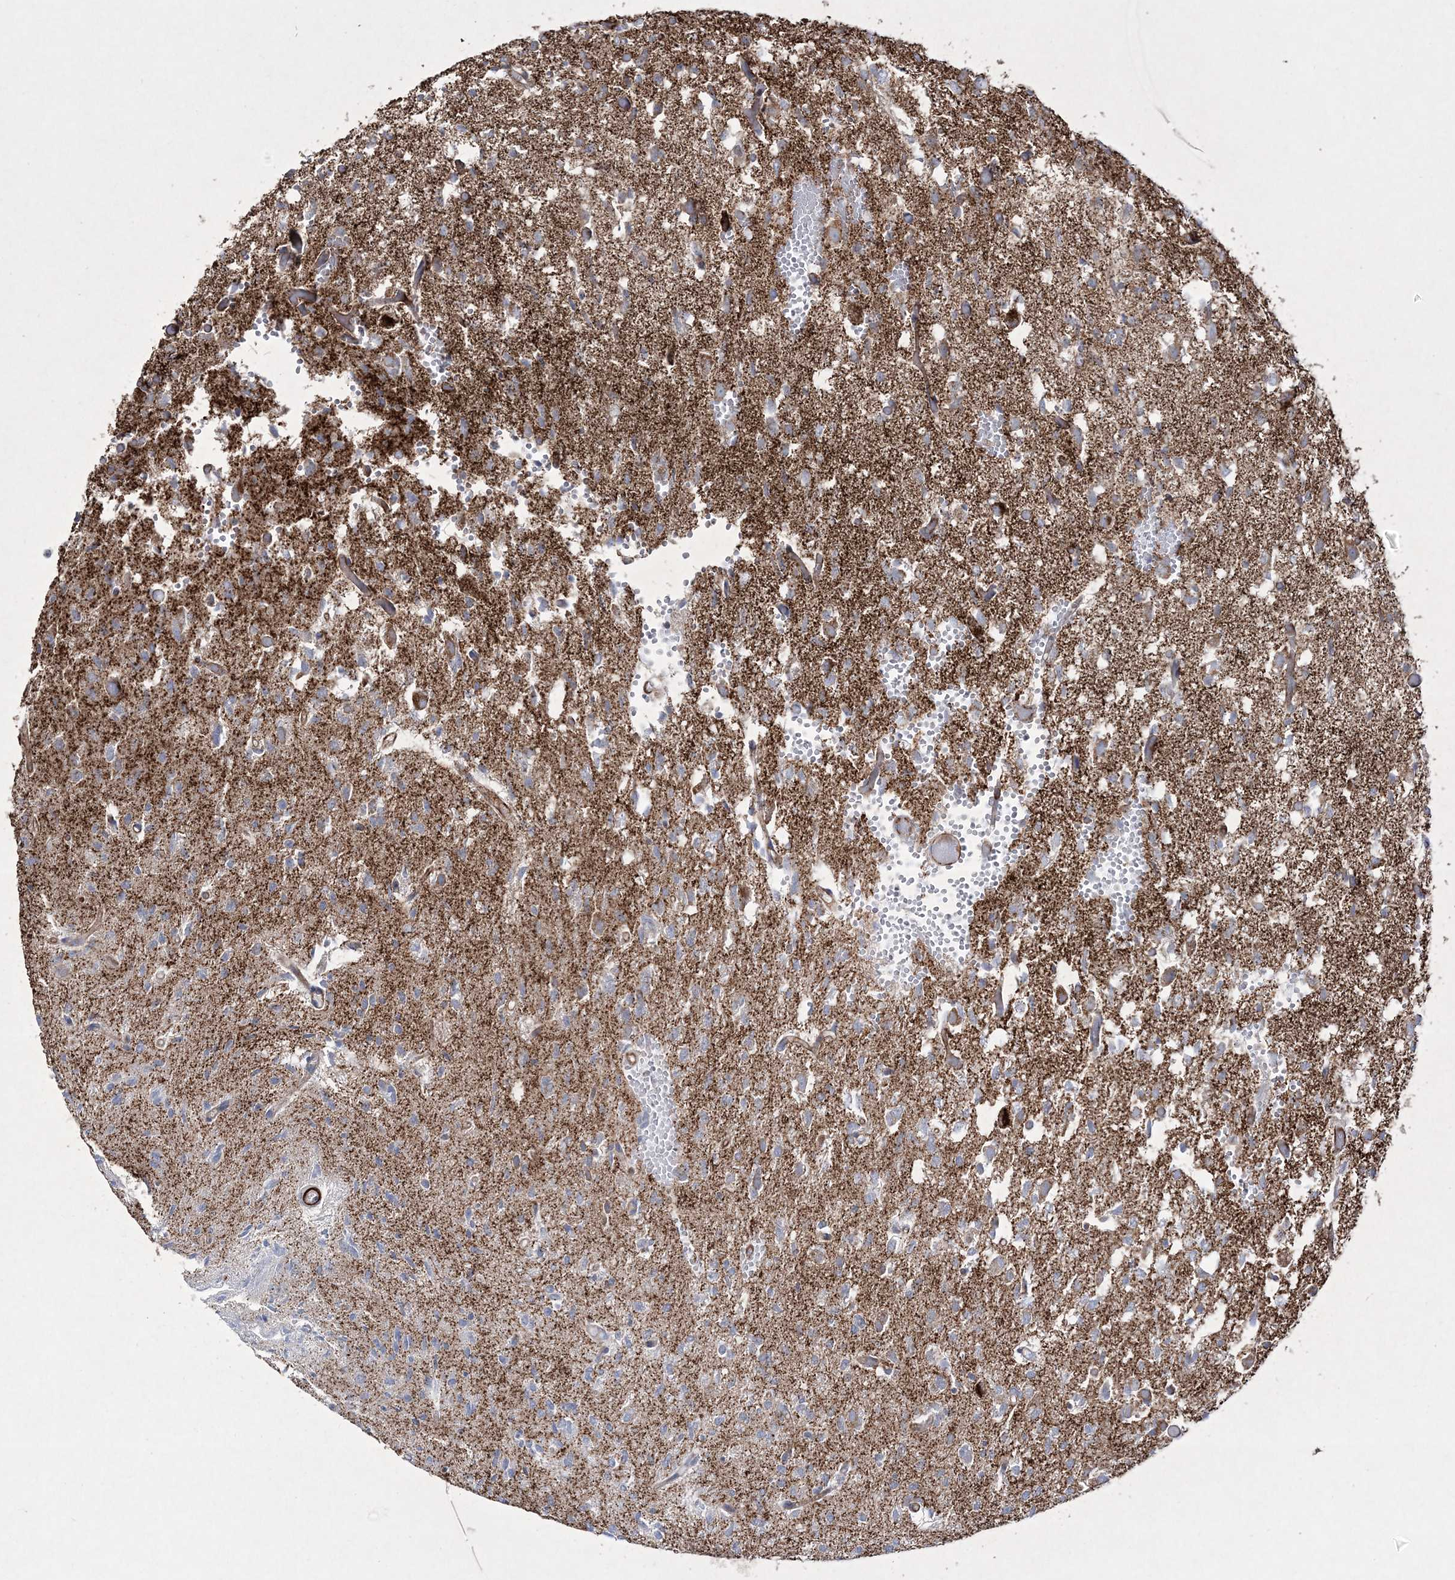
{"staining": {"intensity": "moderate", "quantity": "<25%", "location": "cytoplasmic/membranous"}, "tissue": "glioma", "cell_type": "Tumor cells", "image_type": "cancer", "snomed": [{"axis": "morphology", "description": "Glioma, malignant, High grade"}, {"axis": "topography", "description": "Brain"}], "caption": "Glioma tissue demonstrates moderate cytoplasmic/membranous expression in approximately <25% of tumor cells, visualized by immunohistochemistry. Using DAB (brown) and hematoxylin (blue) stains, captured at high magnification using brightfield microscopy.", "gene": "RICTOR", "patient": {"sex": "female", "age": 59}}